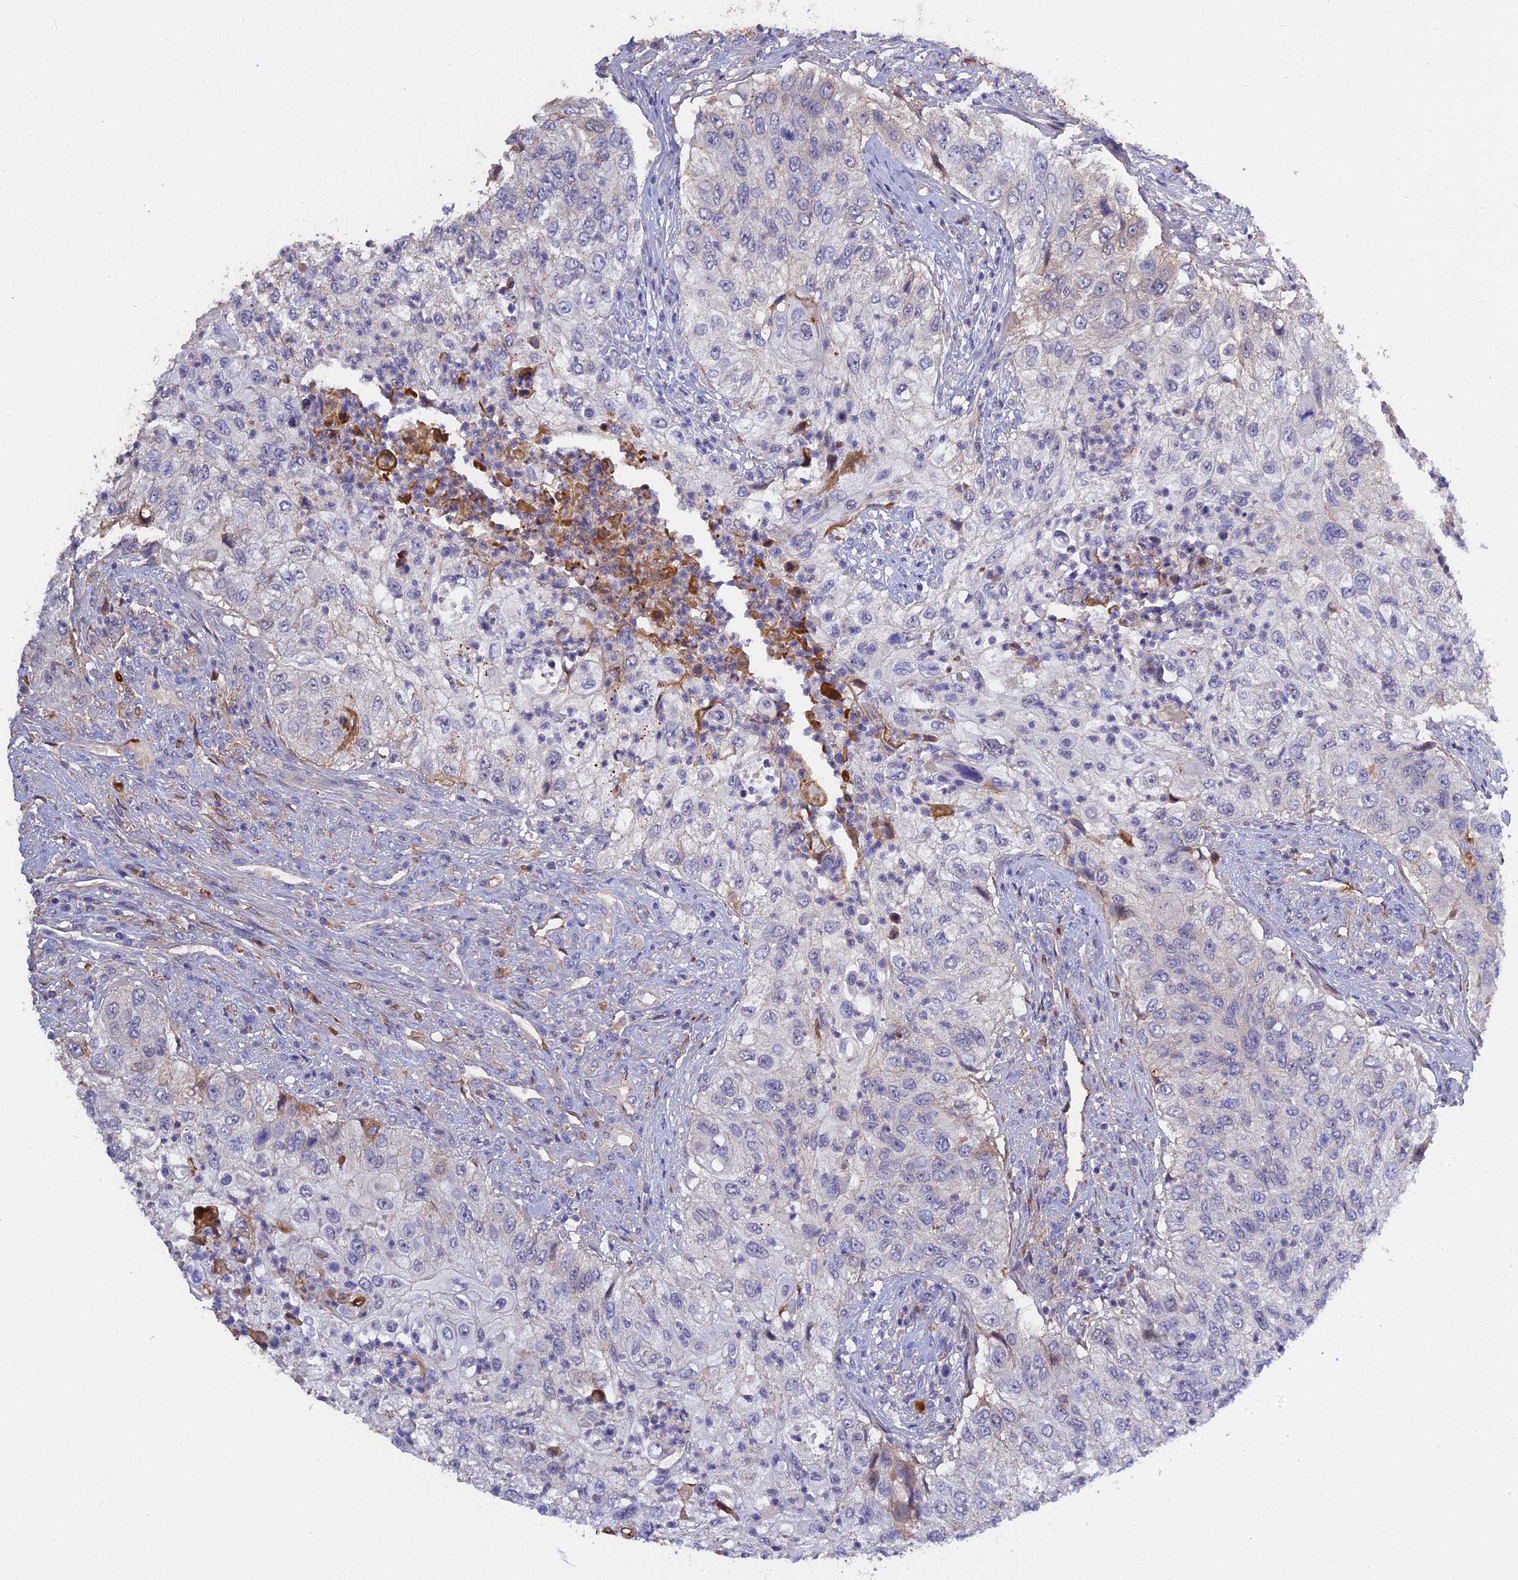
{"staining": {"intensity": "negative", "quantity": "none", "location": "none"}, "tissue": "urothelial cancer", "cell_type": "Tumor cells", "image_type": "cancer", "snomed": [{"axis": "morphology", "description": "Urothelial carcinoma, High grade"}, {"axis": "topography", "description": "Urinary bladder"}], "caption": "This photomicrograph is of urothelial carcinoma (high-grade) stained with IHC to label a protein in brown with the nuclei are counter-stained blue. There is no expression in tumor cells. The staining is performed using DAB (3,3'-diaminobenzidine) brown chromogen with nuclei counter-stained in using hematoxylin.", "gene": "PZP", "patient": {"sex": "female", "age": 60}}